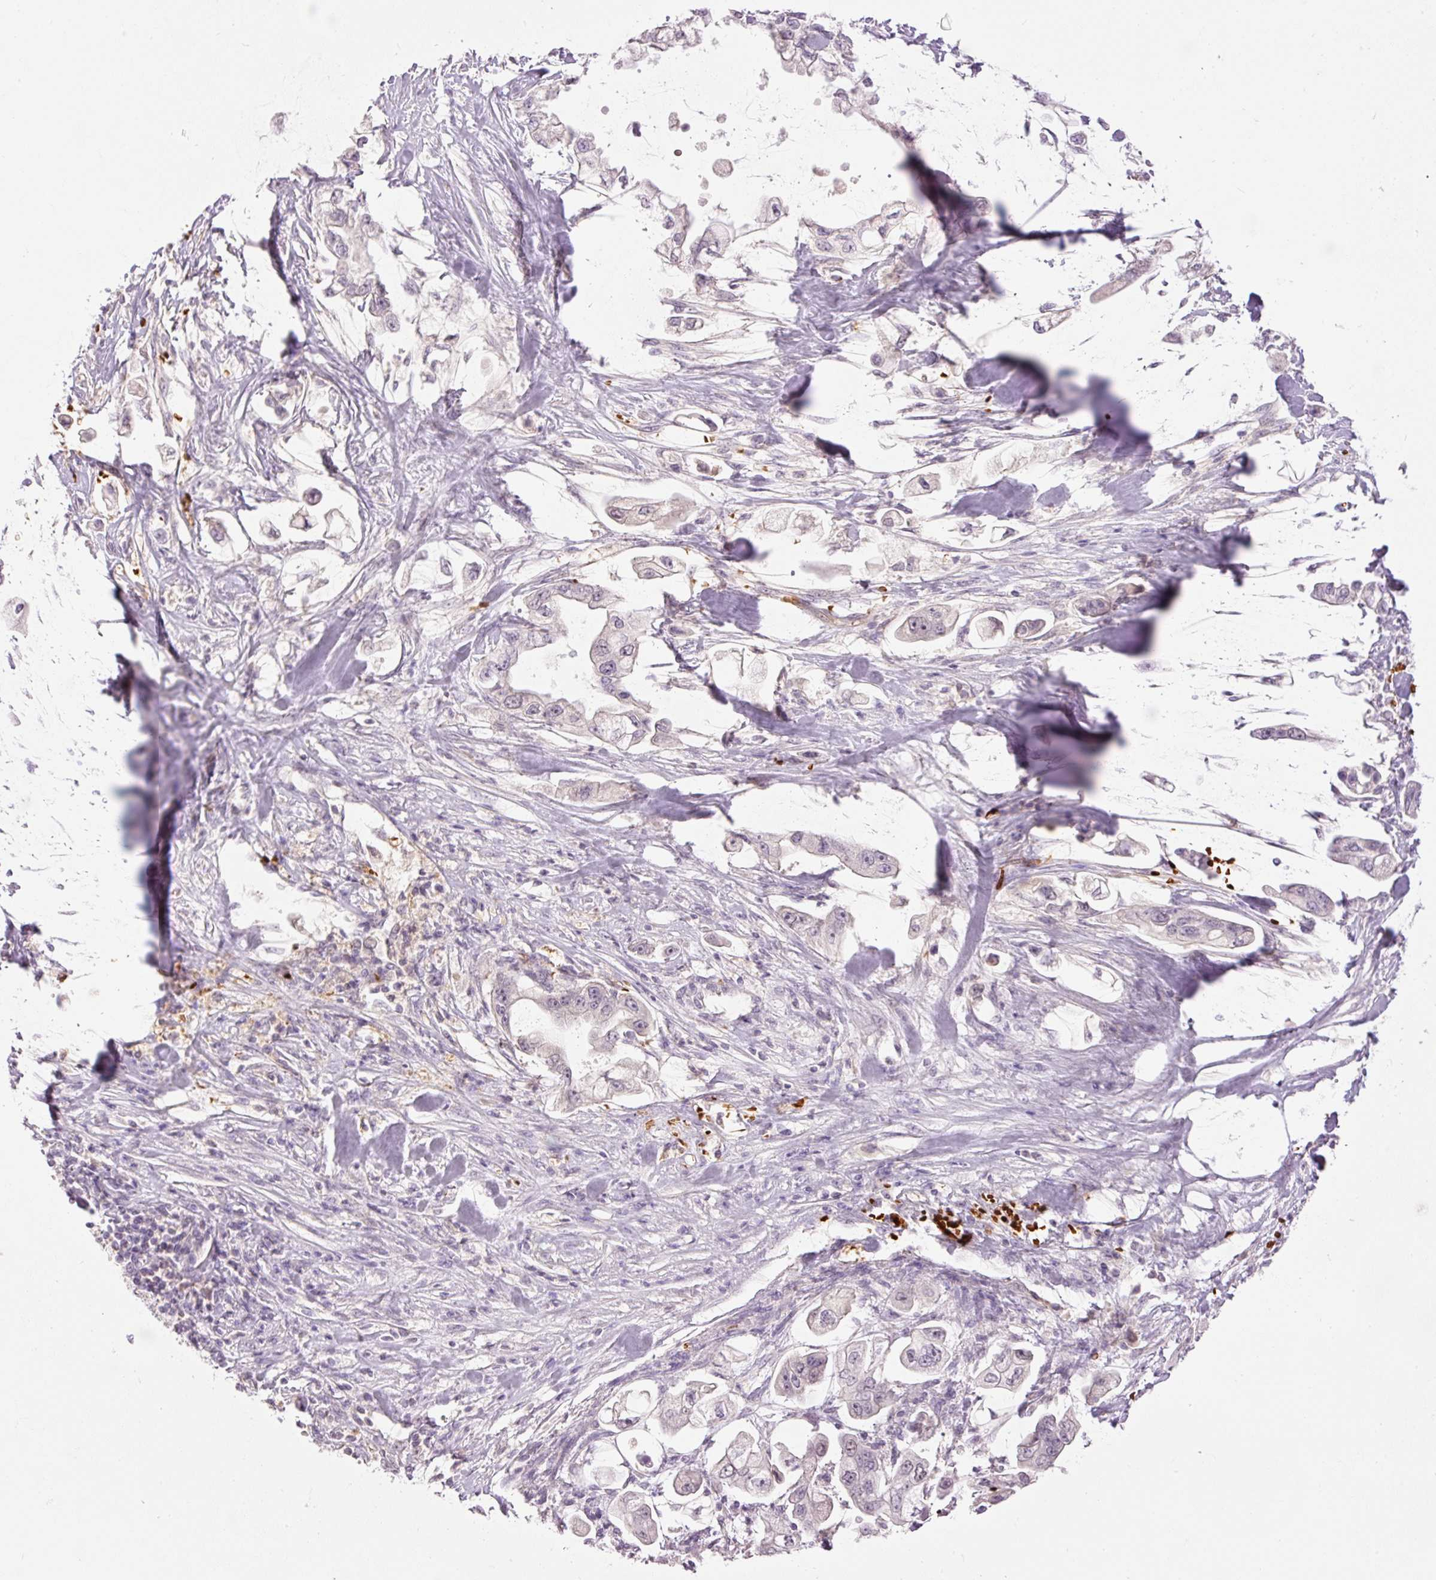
{"staining": {"intensity": "negative", "quantity": "none", "location": "none"}, "tissue": "stomach cancer", "cell_type": "Tumor cells", "image_type": "cancer", "snomed": [{"axis": "morphology", "description": "Adenocarcinoma, NOS"}, {"axis": "topography", "description": "Stomach"}], "caption": "A high-resolution micrograph shows immunohistochemistry (IHC) staining of adenocarcinoma (stomach), which displays no significant positivity in tumor cells.", "gene": "LY6G6D", "patient": {"sex": "male", "age": 62}}